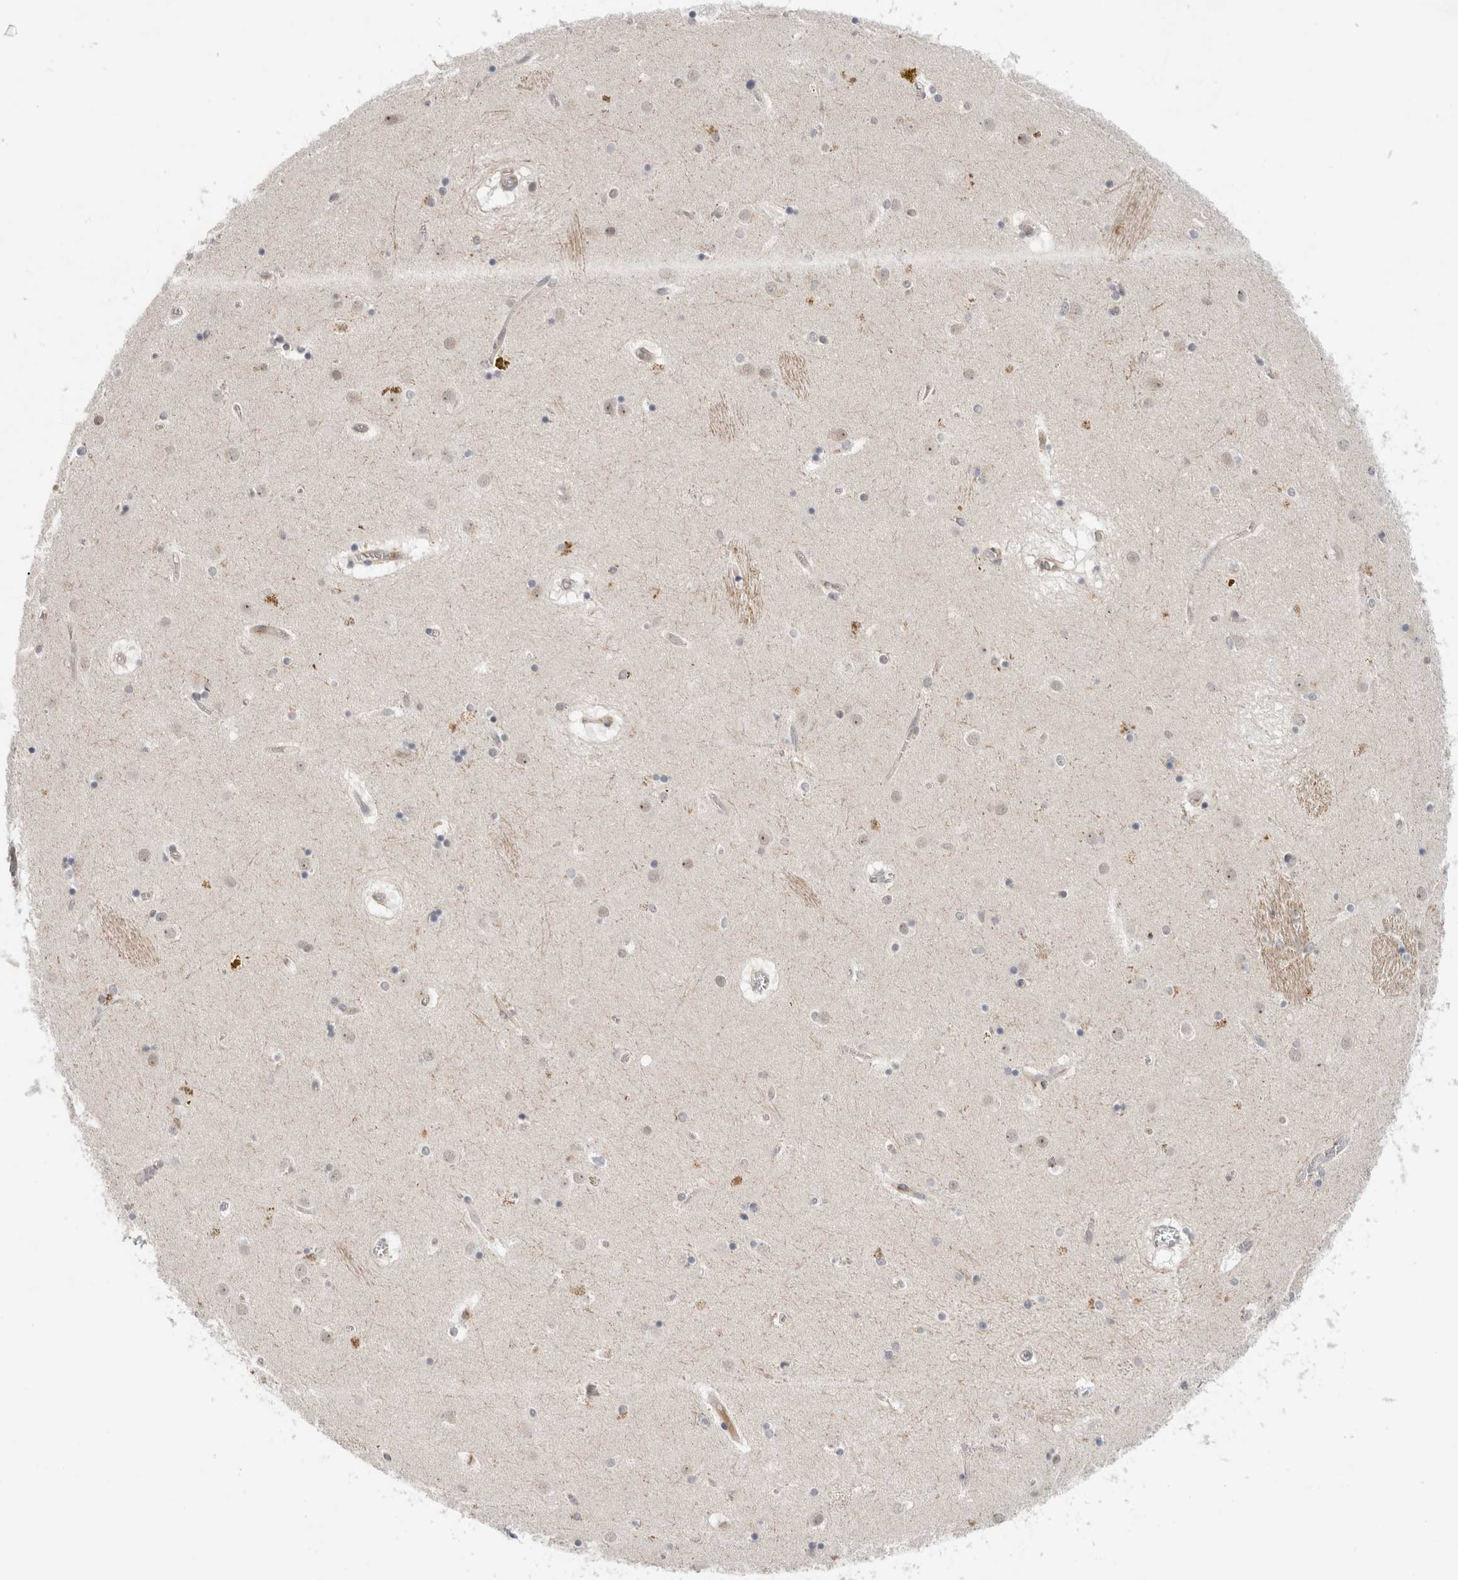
{"staining": {"intensity": "moderate", "quantity": "<25%", "location": "cytoplasmic/membranous"}, "tissue": "caudate", "cell_type": "Glial cells", "image_type": "normal", "snomed": [{"axis": "morphology", "description": "Normal tissue, NOS"}, {"axis": "topography", "description": "Lateral ventricle wall"}], "caption": "This photomicrograph shows immunohistochemistry (IHC) staining of unremarkable human caudate, with low moderate cytoplasmic/membranous staining in approximately <25% of glial cells.", "gene": "HCN3", "patient": {"sex": "male", "age": 70}}